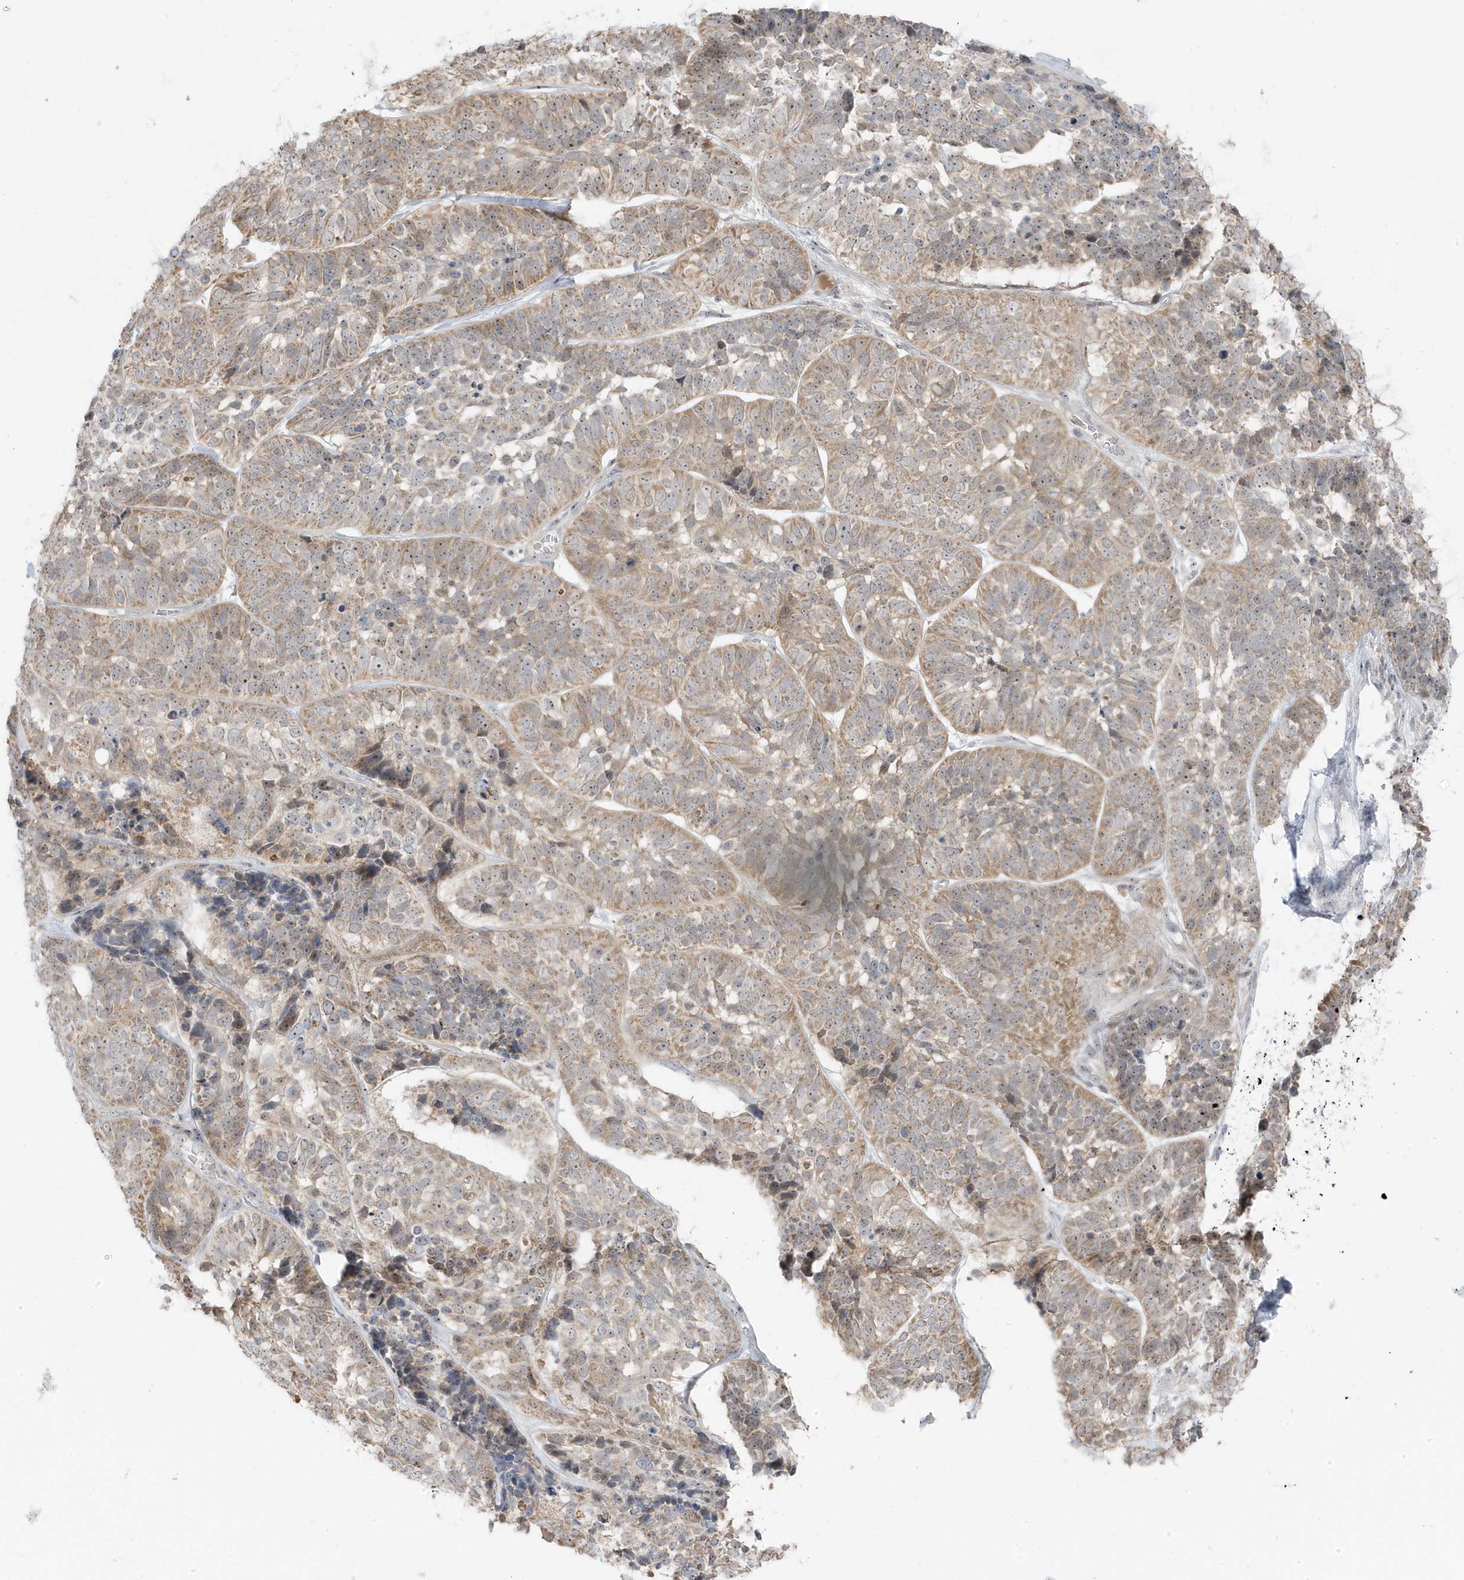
{"staining": {"intensity": "moderate", "quantity": ">75%", "location": "cytoplasmic/membranous"}, "tissue": "skin cancer", "cell_type": "Tumor cells", "image_type": "cancer", "snomed": [{"axis": "morphology", "description": "Basal cell carcinoma"}, {"axis": "topography", "description": "Skin"}], "caption": "IHC photomicrograph of neoplastic tissue: human skin cancer stained using immunohistochemistry reveals medium levels of moderate protein expression localized specifically in the cytoplasmic/membranous of tumor cells, appearing as a cytoplasmic/membranous brown color.", "gene": "TSEN15", "patient": {"sex": "male", "age": 62}}